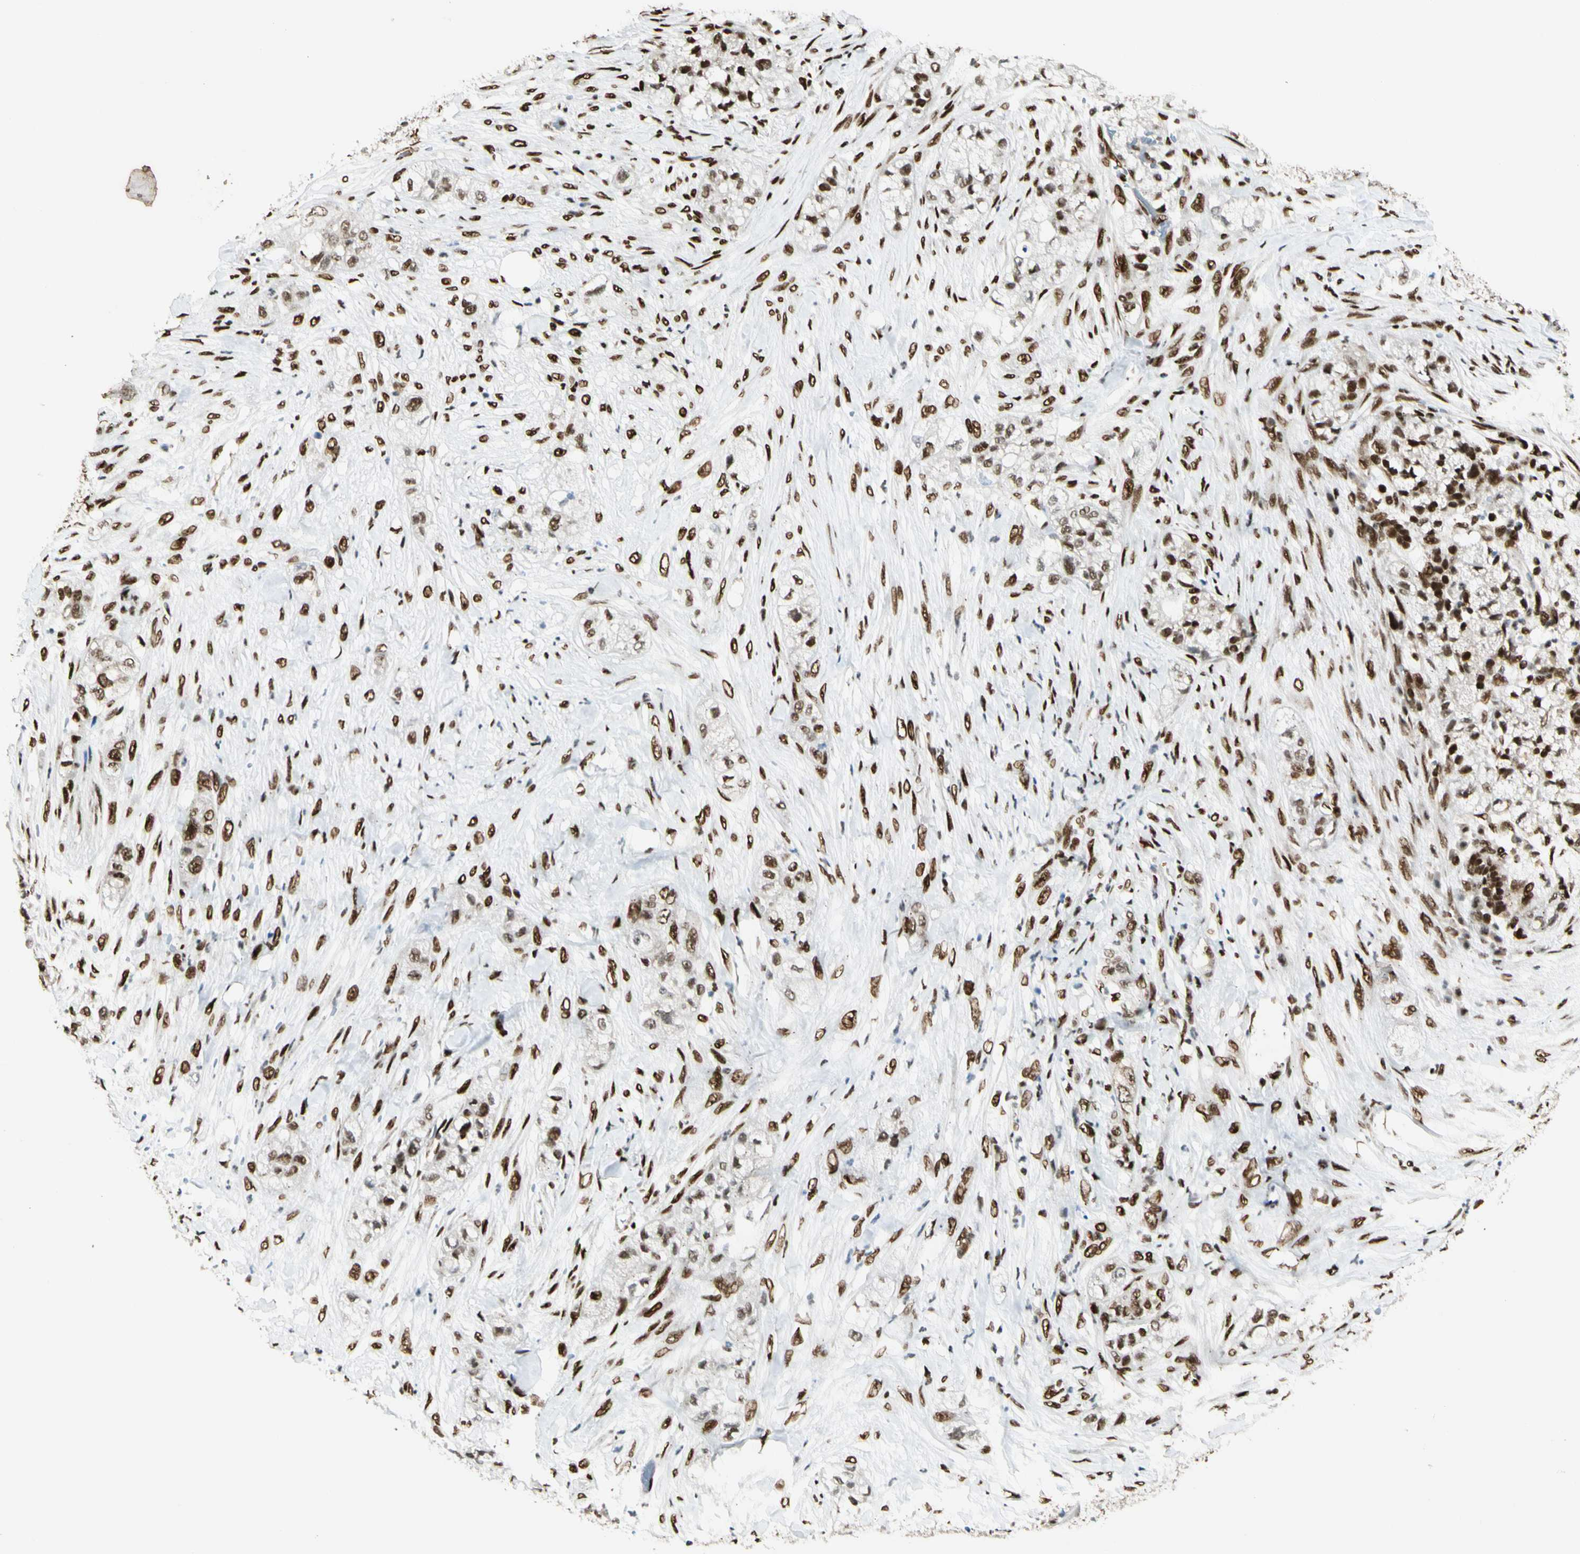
{"staining": {"intensity": "strong", "quantity": ">75%", "location": "nuclear"}, "tissue": "pancreatic cancer", "cell_type": "Tumor cells", "image_type": "cancer", "snomed": [{"axis": "morphology", "description": "Adenocarcinoma, NOS"}, {"axis": "topography", "description": "Pancreas"}], "caption": "Tumor cells reveal high levels of strong nuclear expression in about >75% of cells in human adenocarcinoma (pancreatic).", "gene": "FUS", "patient": {"sex": "female", "age": 78}}